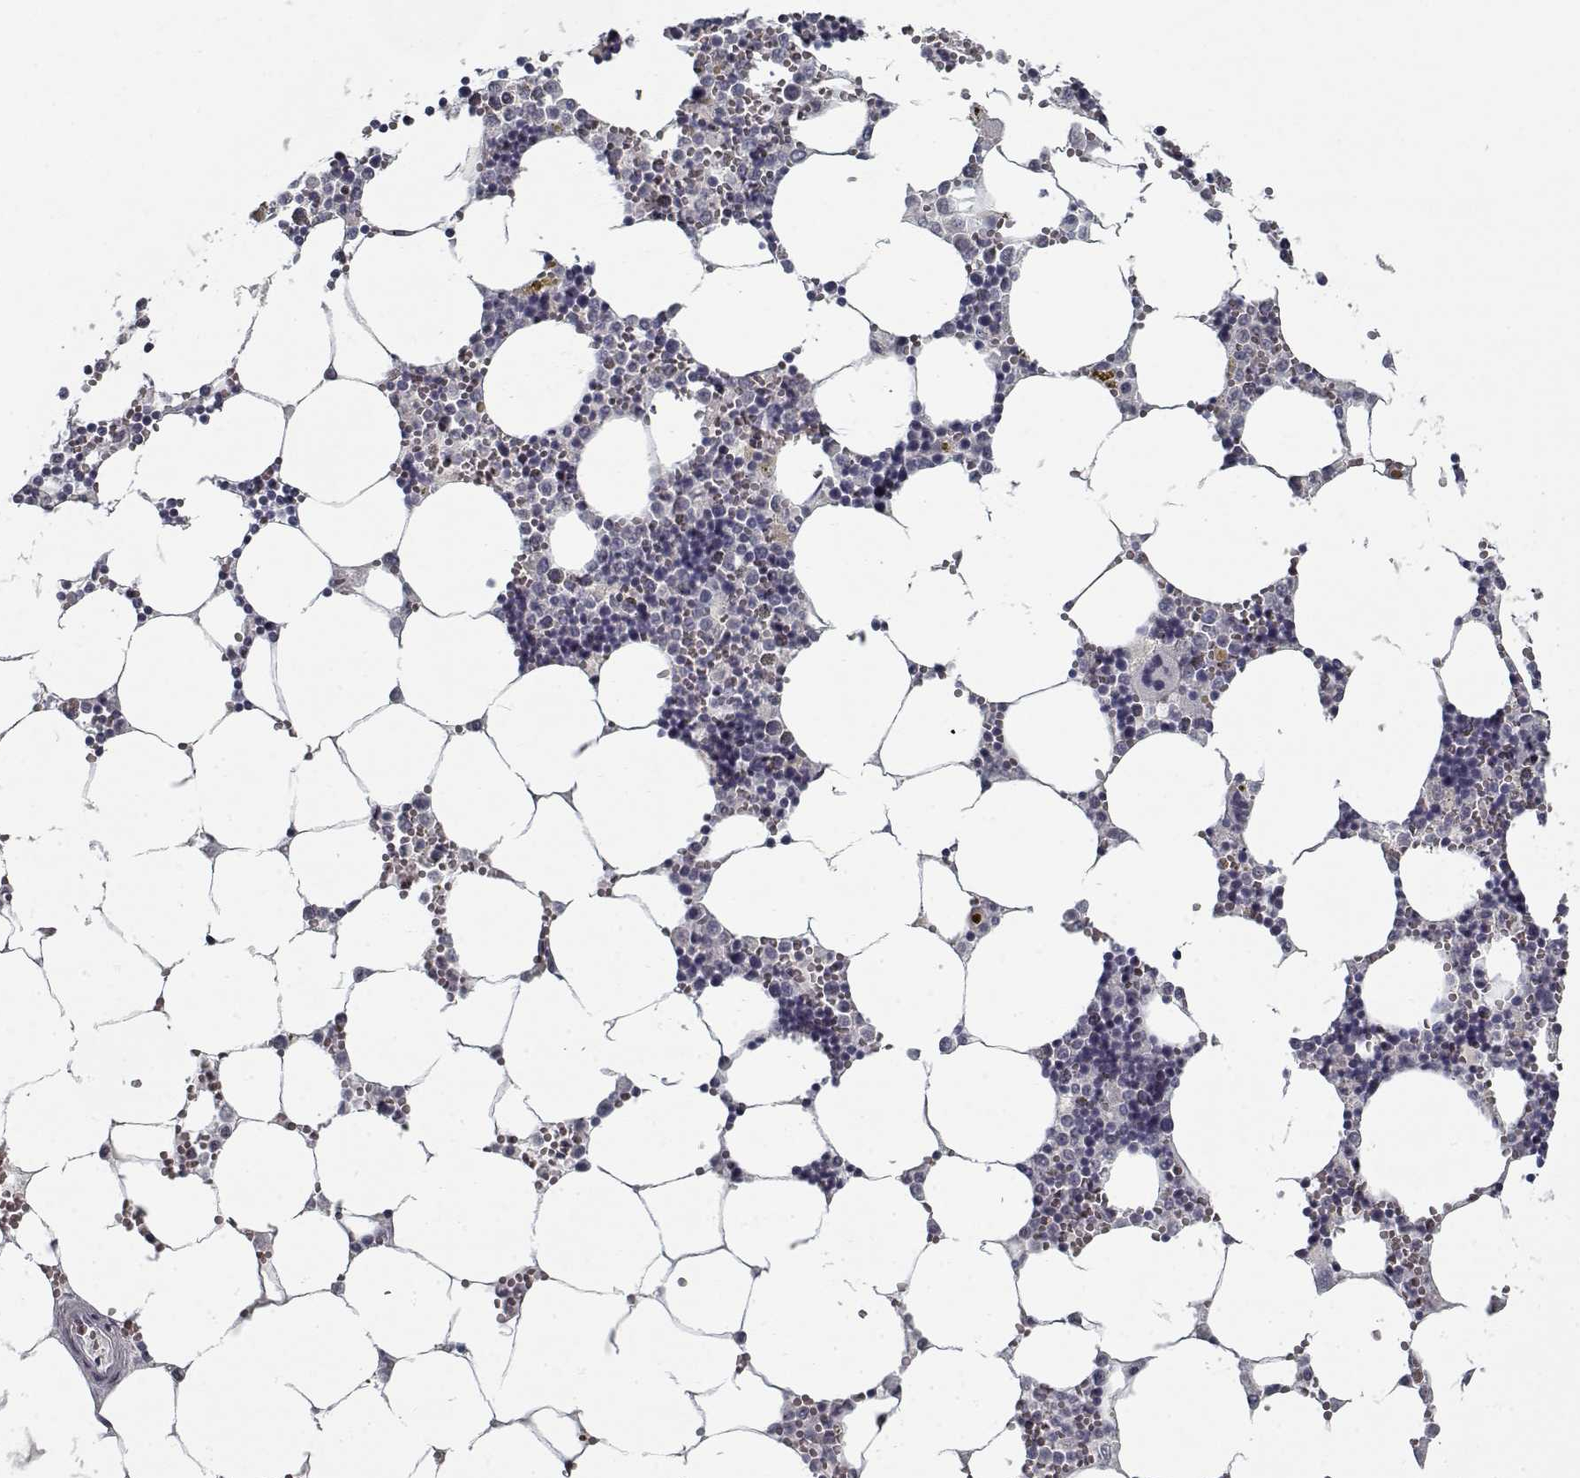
{"staining": {"intensity": "negative", "quantity": "none", "location": "none"}, "tissue": "bone marrow", "cell_type": "Hematopoietic cells", "image_type": "normal", "snomed": [{"axis": "morphology", "description": "Normal tissue, NOS"}, {"axis": "topography", "description": "Bone marrow"}], "caption": "Immunohistochemical staining of unremarkable human bone marrow displays no significant positivity in hematopoietic cells. (DAB IHC, high magnification).", "gene": "GAD2", "patient": {"sex": "male", "age": 54}}